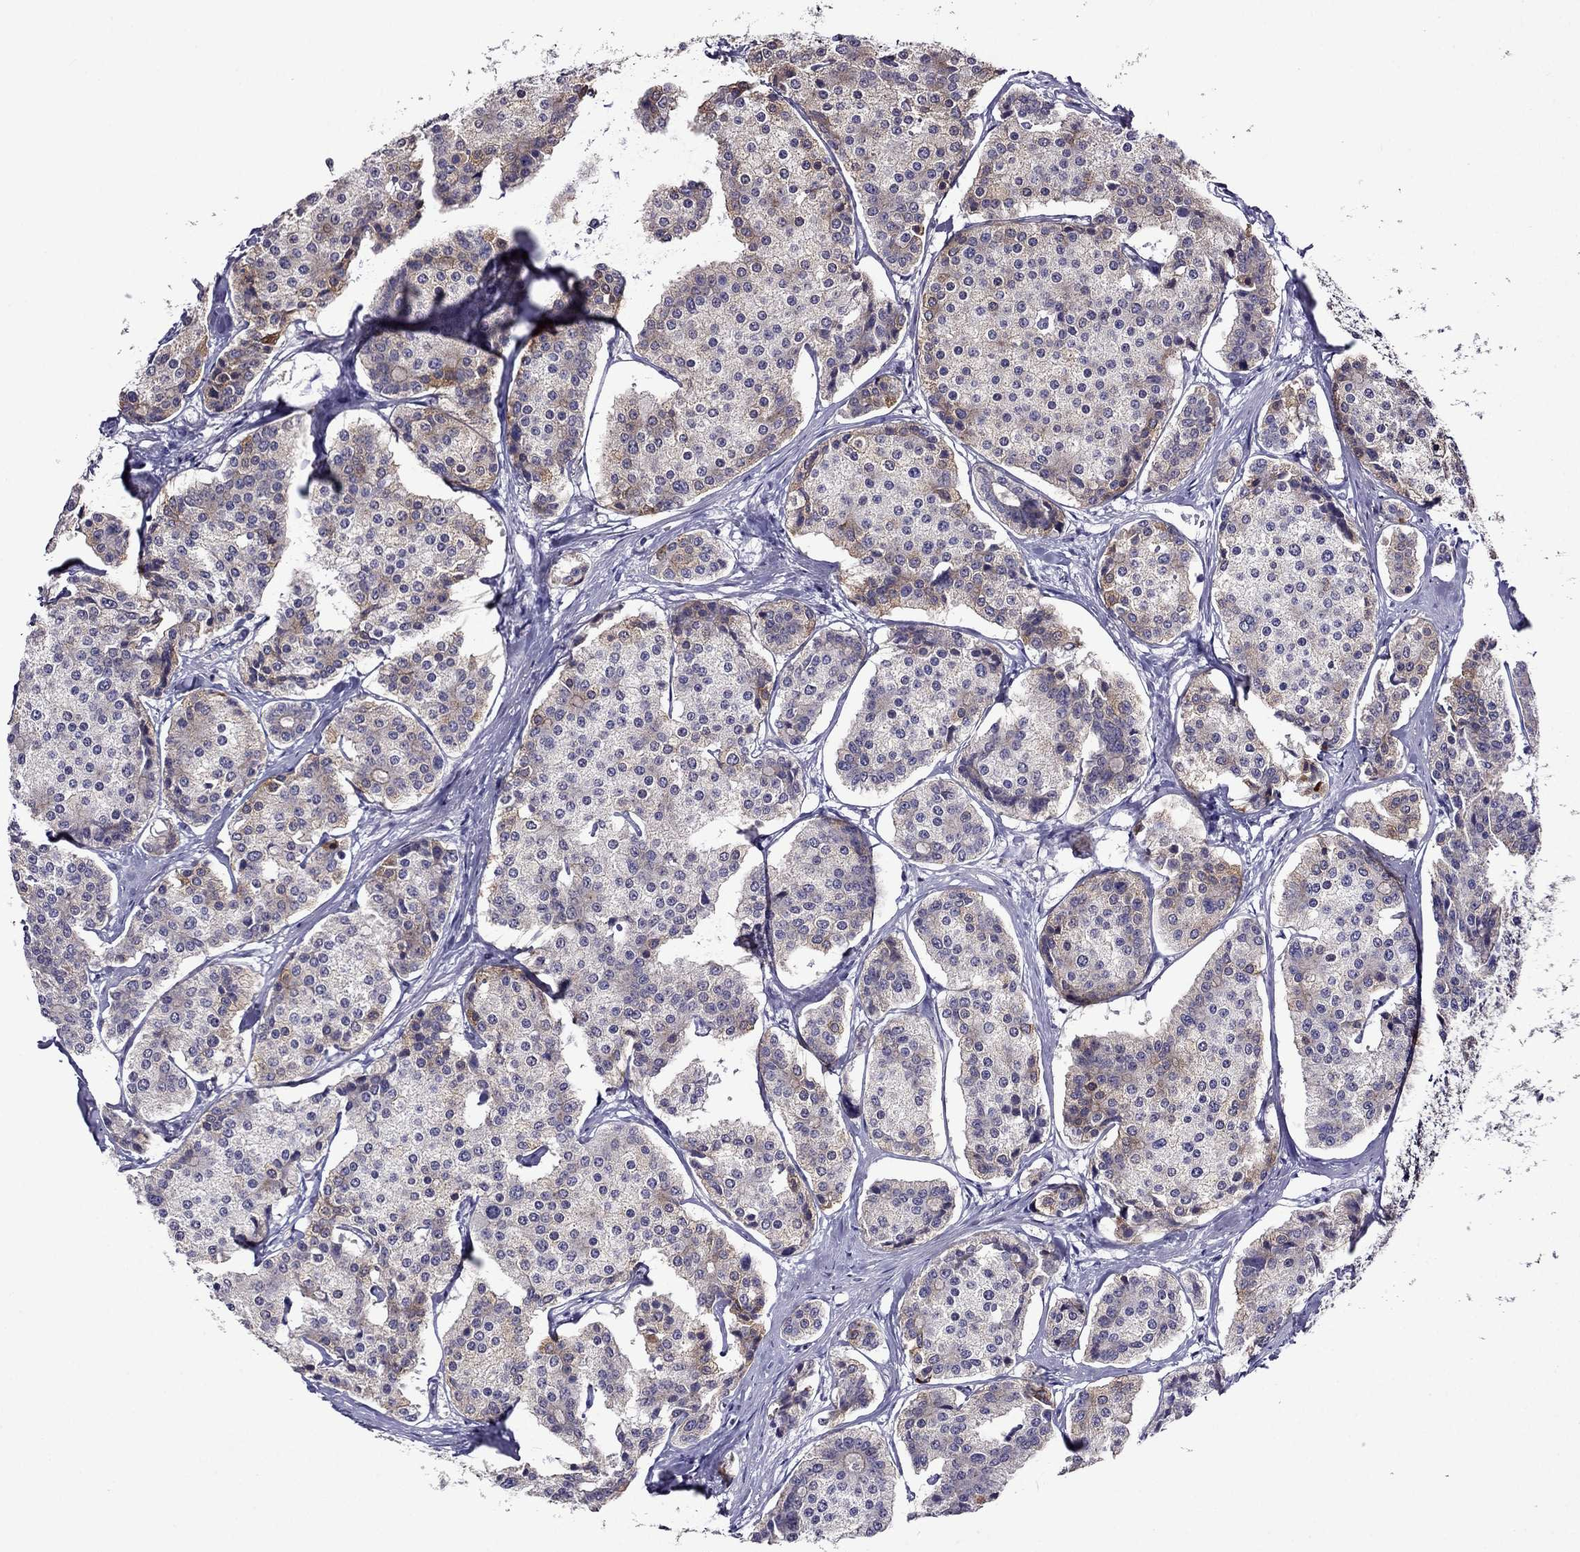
{"staining": {"intensity": "weak", "quantity": "<25%", "location": "cytoplasmic/membranous"}, "tissue": "carcinoid", "cell_type": "Tumor cells", "image_type": "cancer", "snomed": [{"axis": "morphology", "description": "Carcinoid, malignant, NOS"}, {"axis": "topography", "description": "Small intestine"}], "caption": "Immunohistochemical staining of carcinoid (malignant) exhibits no significant staining in tumor cells.", "gene": "SPTBN4", "patient": {"sex": "female", "age": 65}}